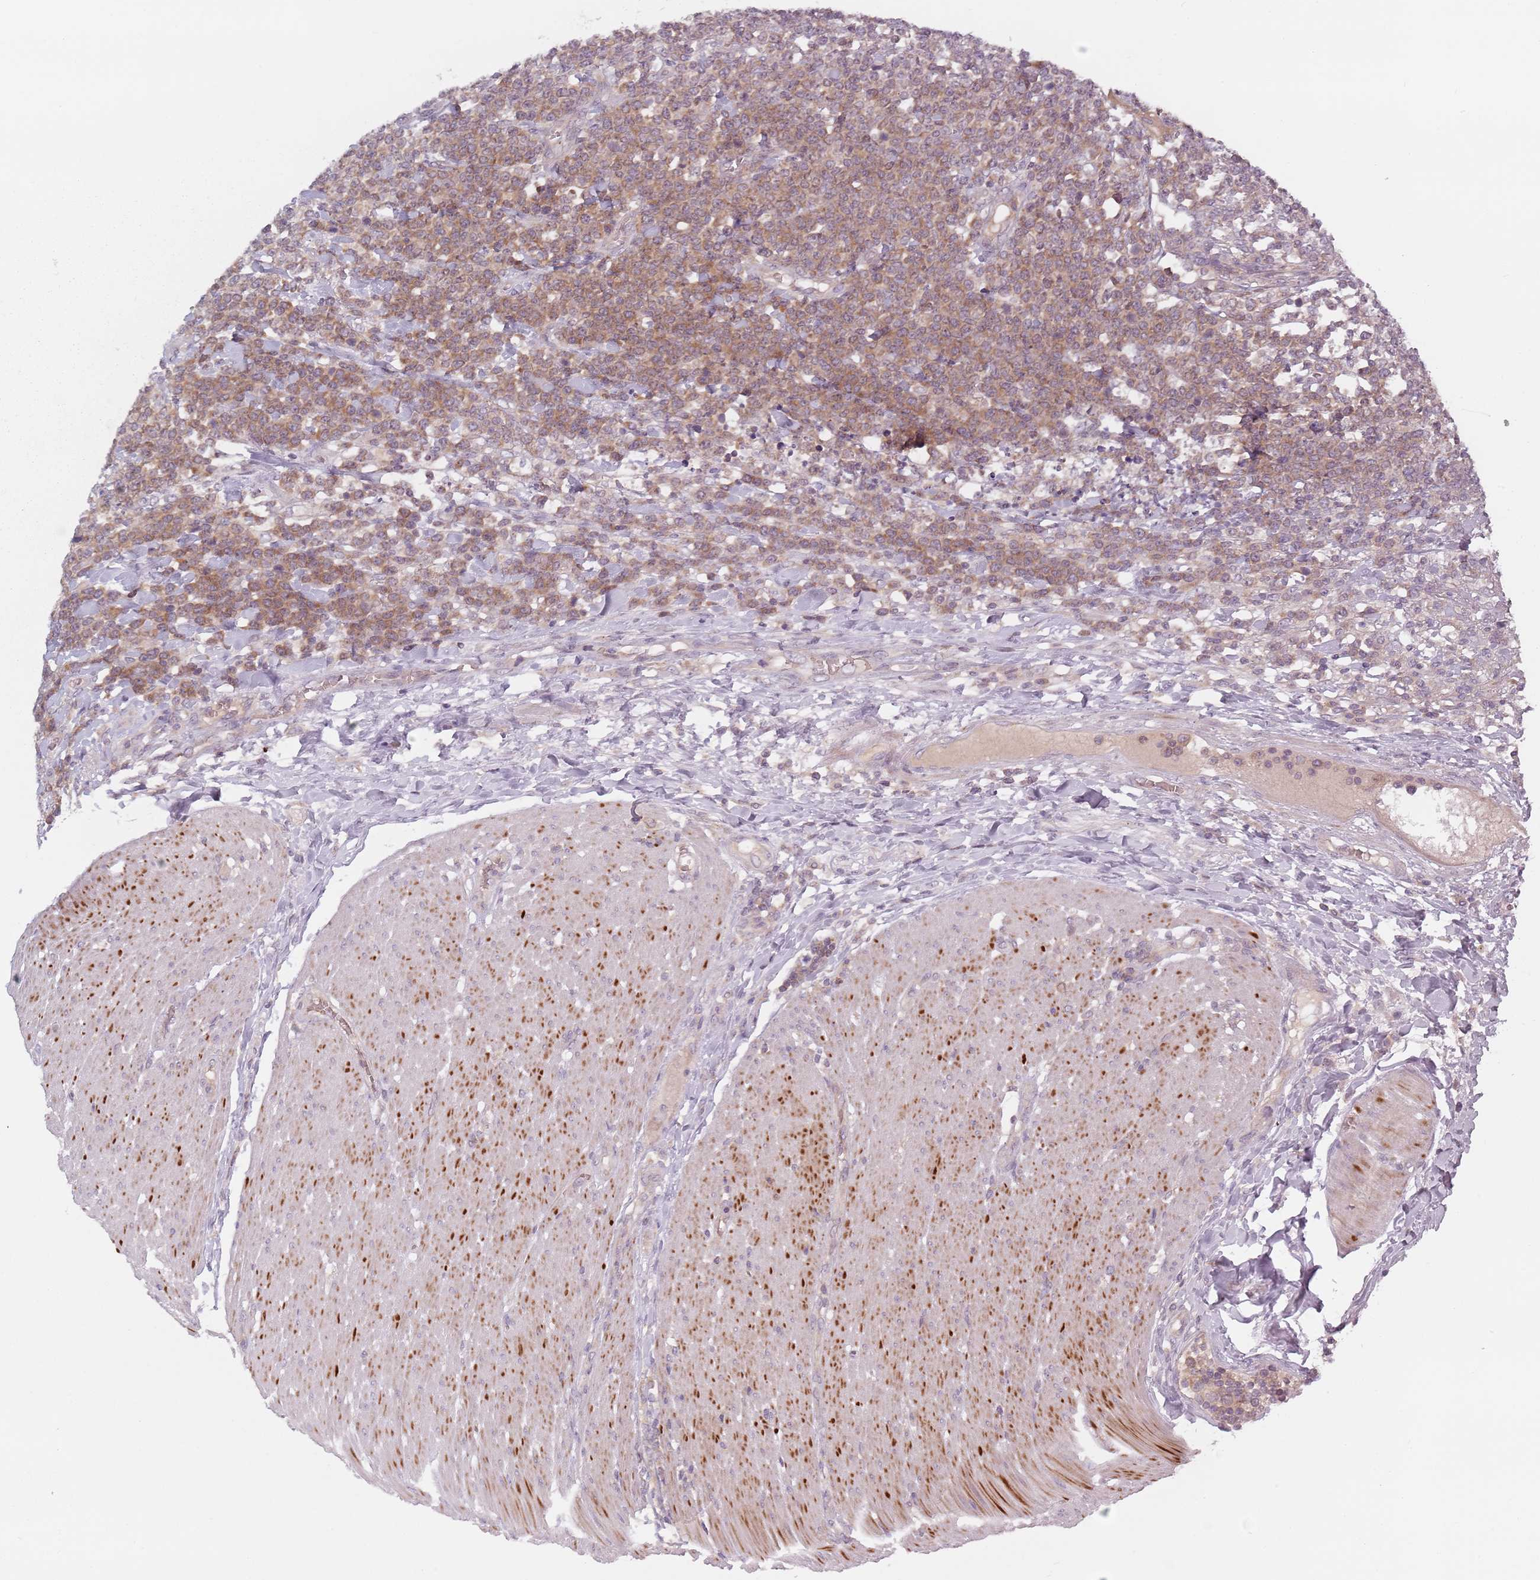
{"staining": {"intensity": "moderate", "quantity": ">75%", "location": "cytoplasmic/membranous"}, "tissue": "lymphoma", "cell_type": "Tumor cells", "image_type": "cancer", "snomed": [{"axis": "morphology", "description": "Malignant lymphoma, non-Hodgkin's type, High grade"}, {"axis": "topography", "description": "Small intestine"}], "caption": "A histopathology image of lymphoma stained for a protein reveals moderate cytoplasmic/membranous brown staining in tumor cells.", "gene": "ASB13", "patient": {"sex": "male", "age": 8}}